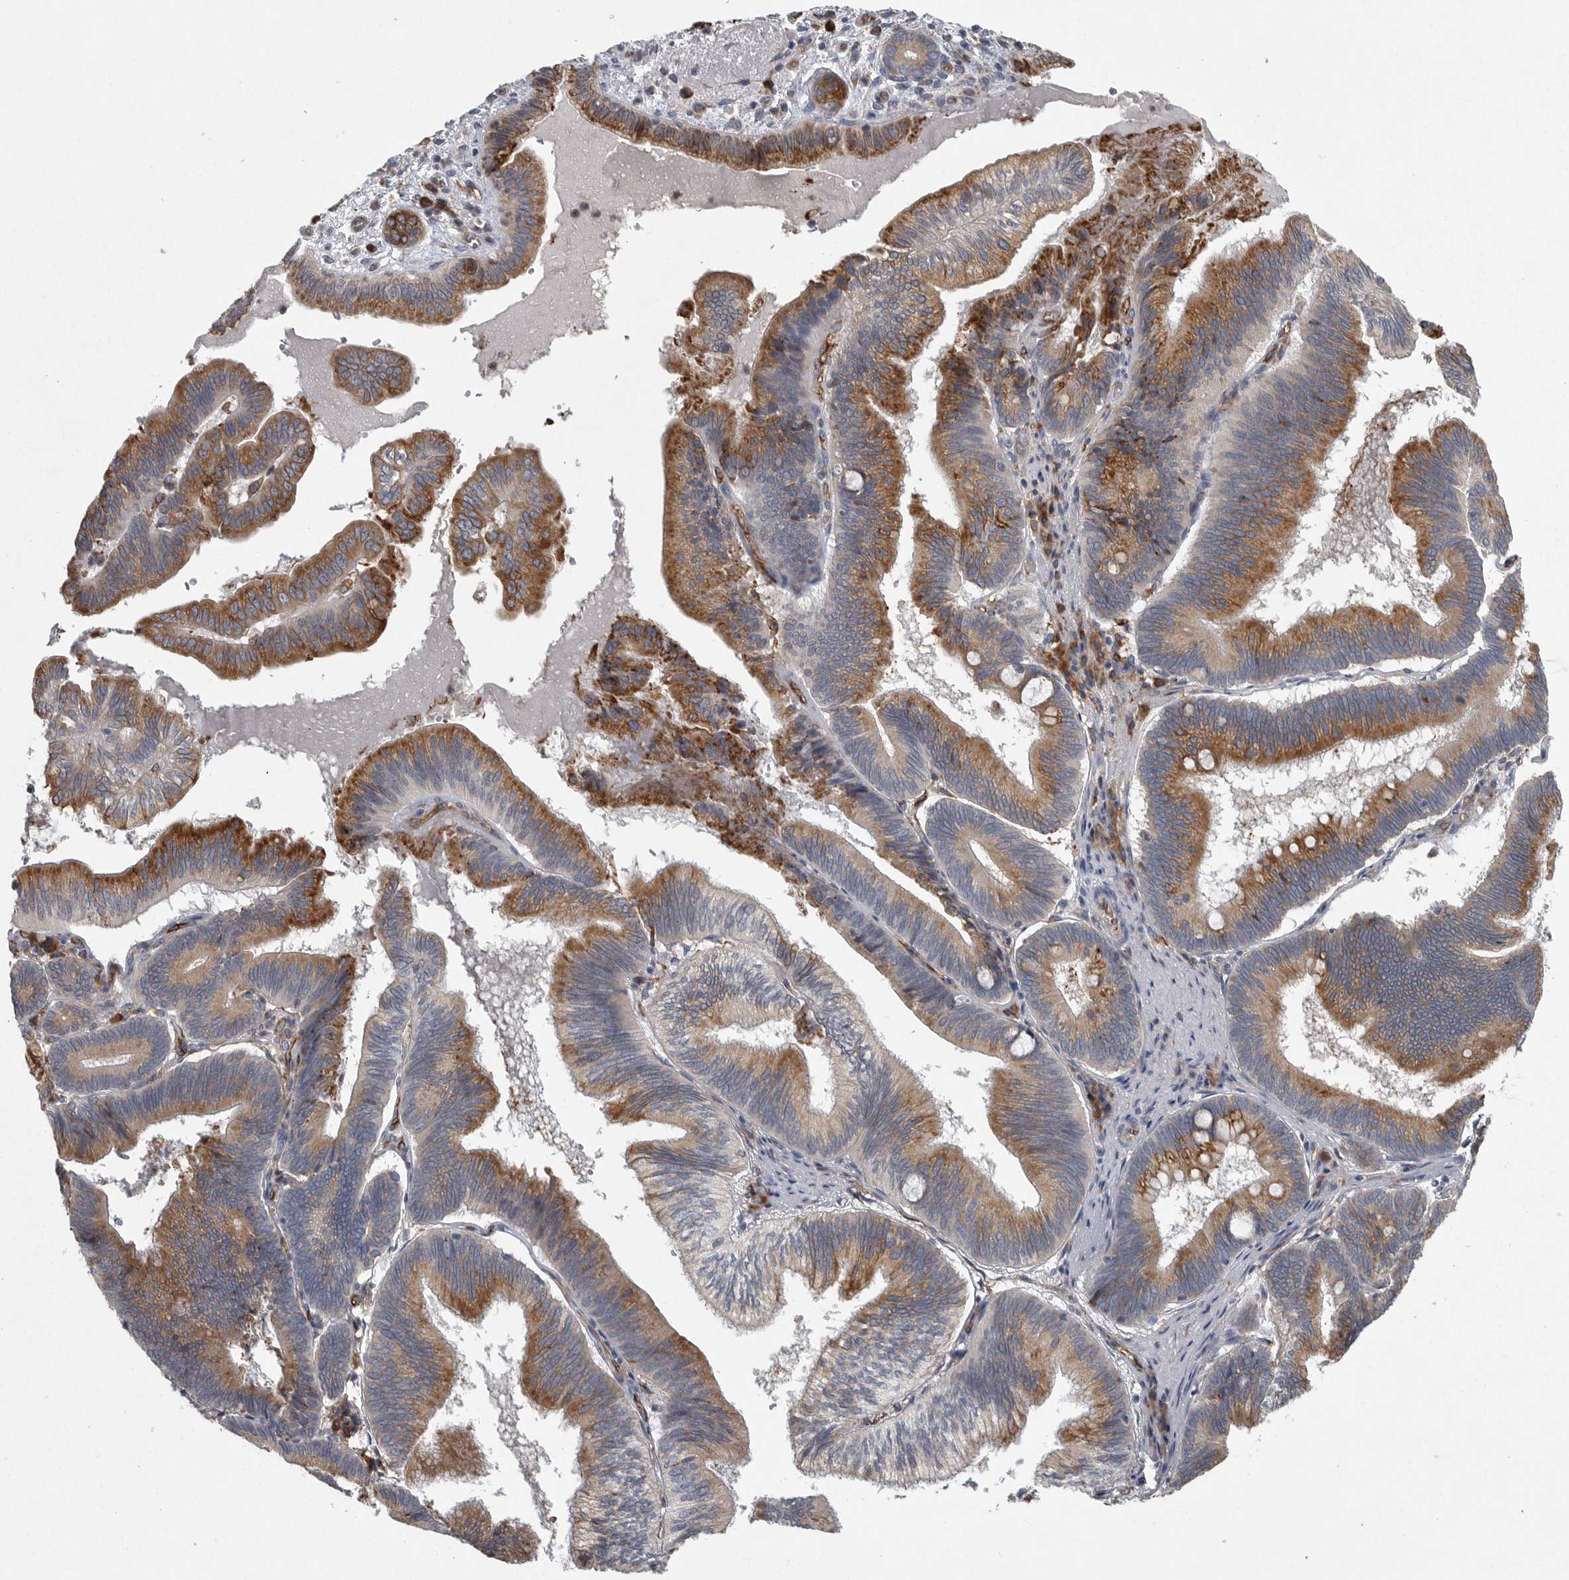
{"staining": {"intensity": "moderate", "quantity": ">75%", "location": "cytoplasmic/membranous"}, "tissue": "pancreatic cancer", "cell_type": "Tumor cells", "image_type": "cancer", "snomed": [{"axis": "morphology", "description": "Adenocarcinoma, NOS"}, {"axis": "topography", "description": "Pancreas"}], "caption": "A high-resolution photomicrograph shows immunohistochemistry staining of adenocarcinoma (pancreatic), which reveals moderate cytoplasmic/membranous staining in approximately >75% of tumor cells. Using DAB (brown) and hematoxylin (blue) stains, captured at high magnification using brightfield microscopy.", "gene": "MINPP1", "patient": {"sex": "male", "age": 82}}